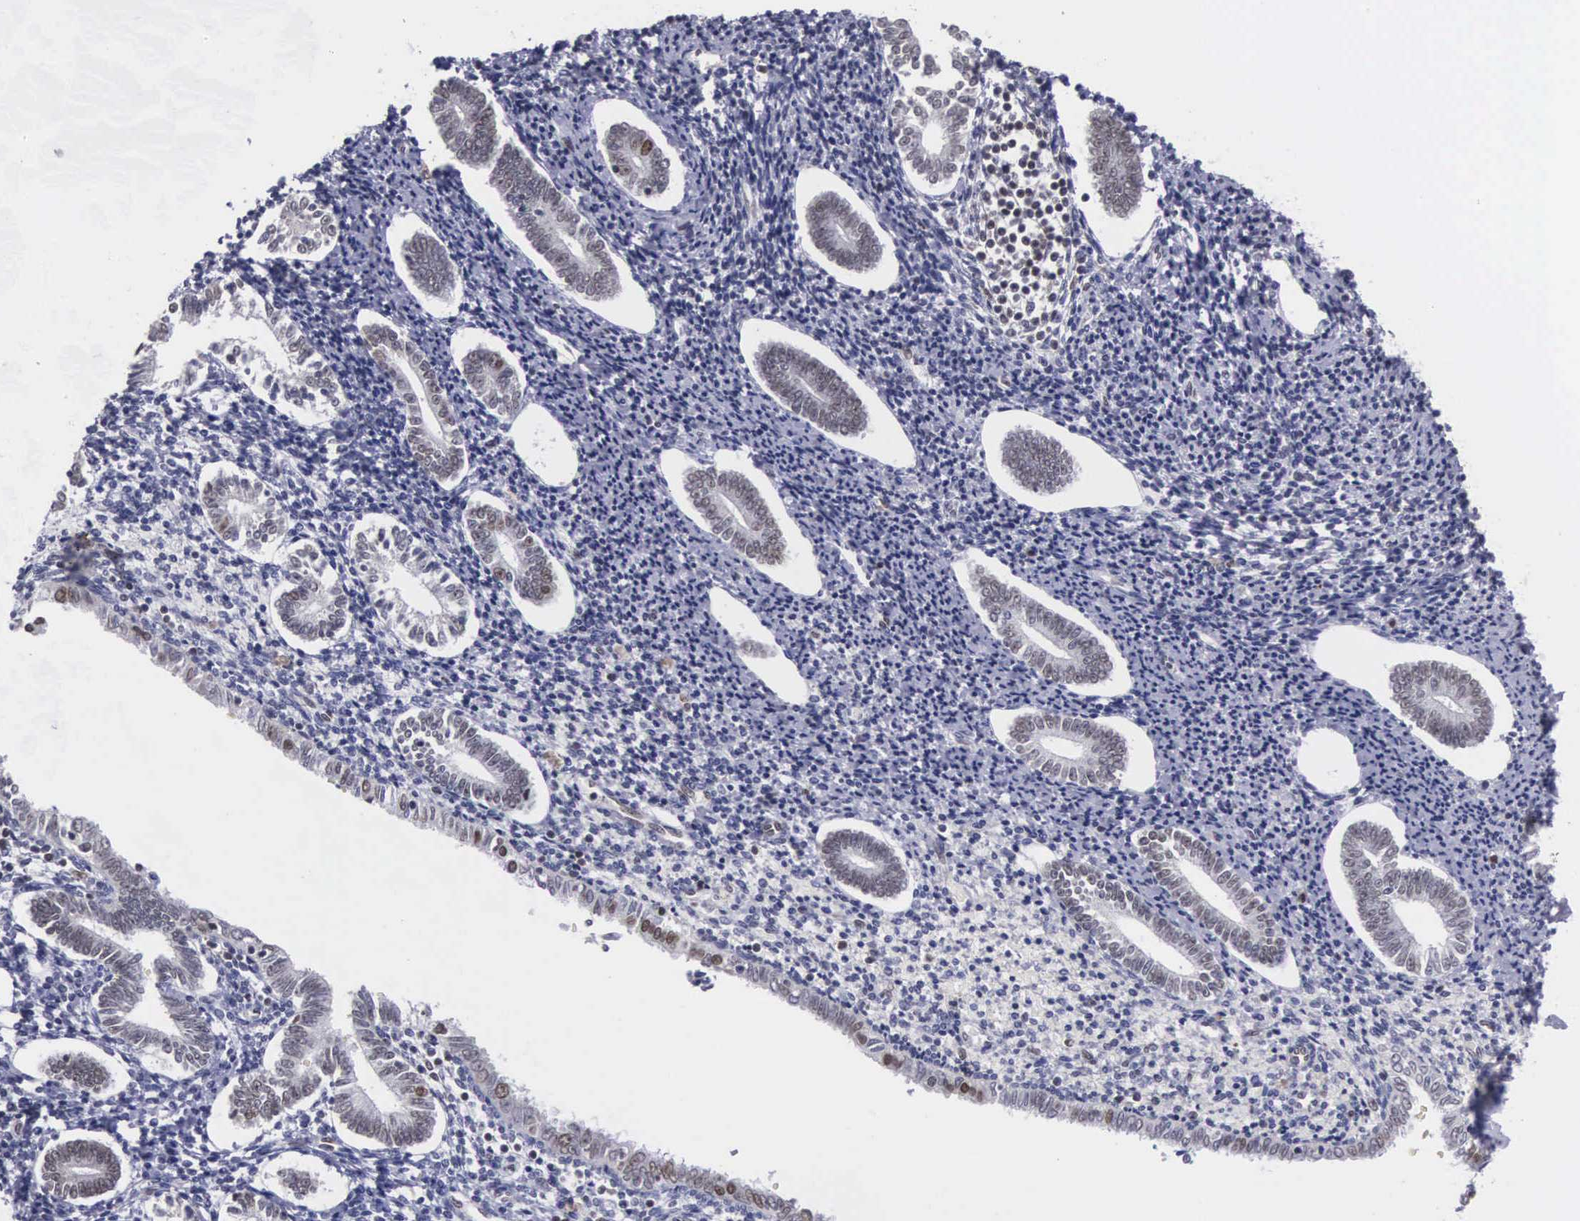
{"staining": {"intensity": "negative", "quantity": "none", "location": "none"}, "tissue": "endometrium", "cell_type": "Cells in endometrial stroma", "image_type": "normal", "snomed": [{"axis": "morphology", "description": "Normal tissue, NOS"}, {"axis": "topography", "description": "Endometrium"}], "caption": "IHC of normal endometrium reveals no staining in cells in endometrial stroma.", "gene": "VRK1", "patient": {"sex": "female", "age": 52}}